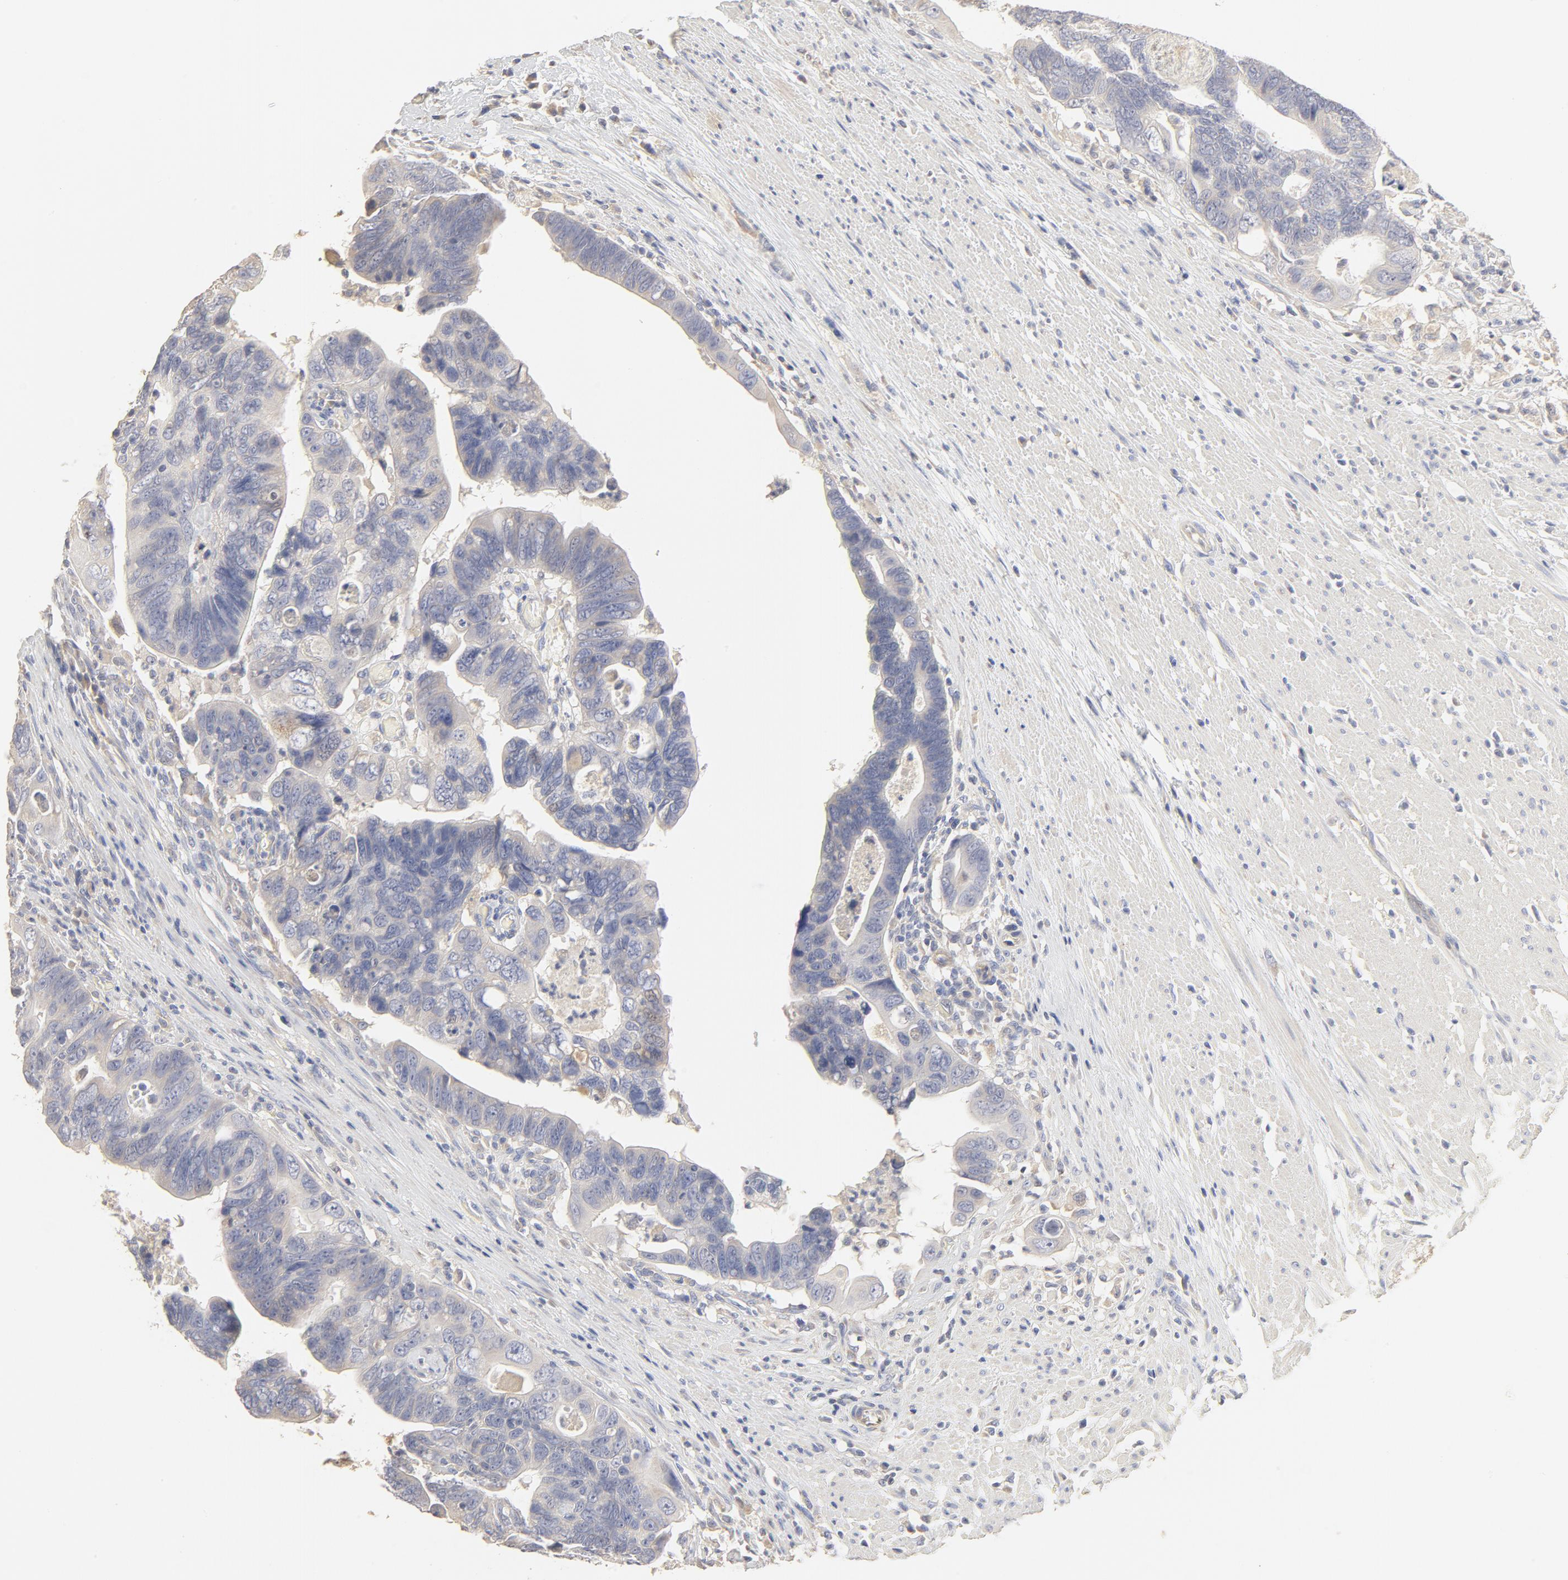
{"staining": {"intensity": "negative", "quantity": "none", "location": "none"}, "tissue": "colorectal cancer", "cell_type": "Tumor cells", "image_type": "cancer", "snomed": [{"axis": "morphology", "description": "Adenocarcinoma, NOS"}, {"axis": "topography", "description": "Rectum"}], "caption": "A photomicrograph of colorectal cancer (adenocarcinoma) stained for a protein shows no brown staining in tumor cells.", "gene": "FCGBP", "patient": {"sex": "male", "age": 53}}